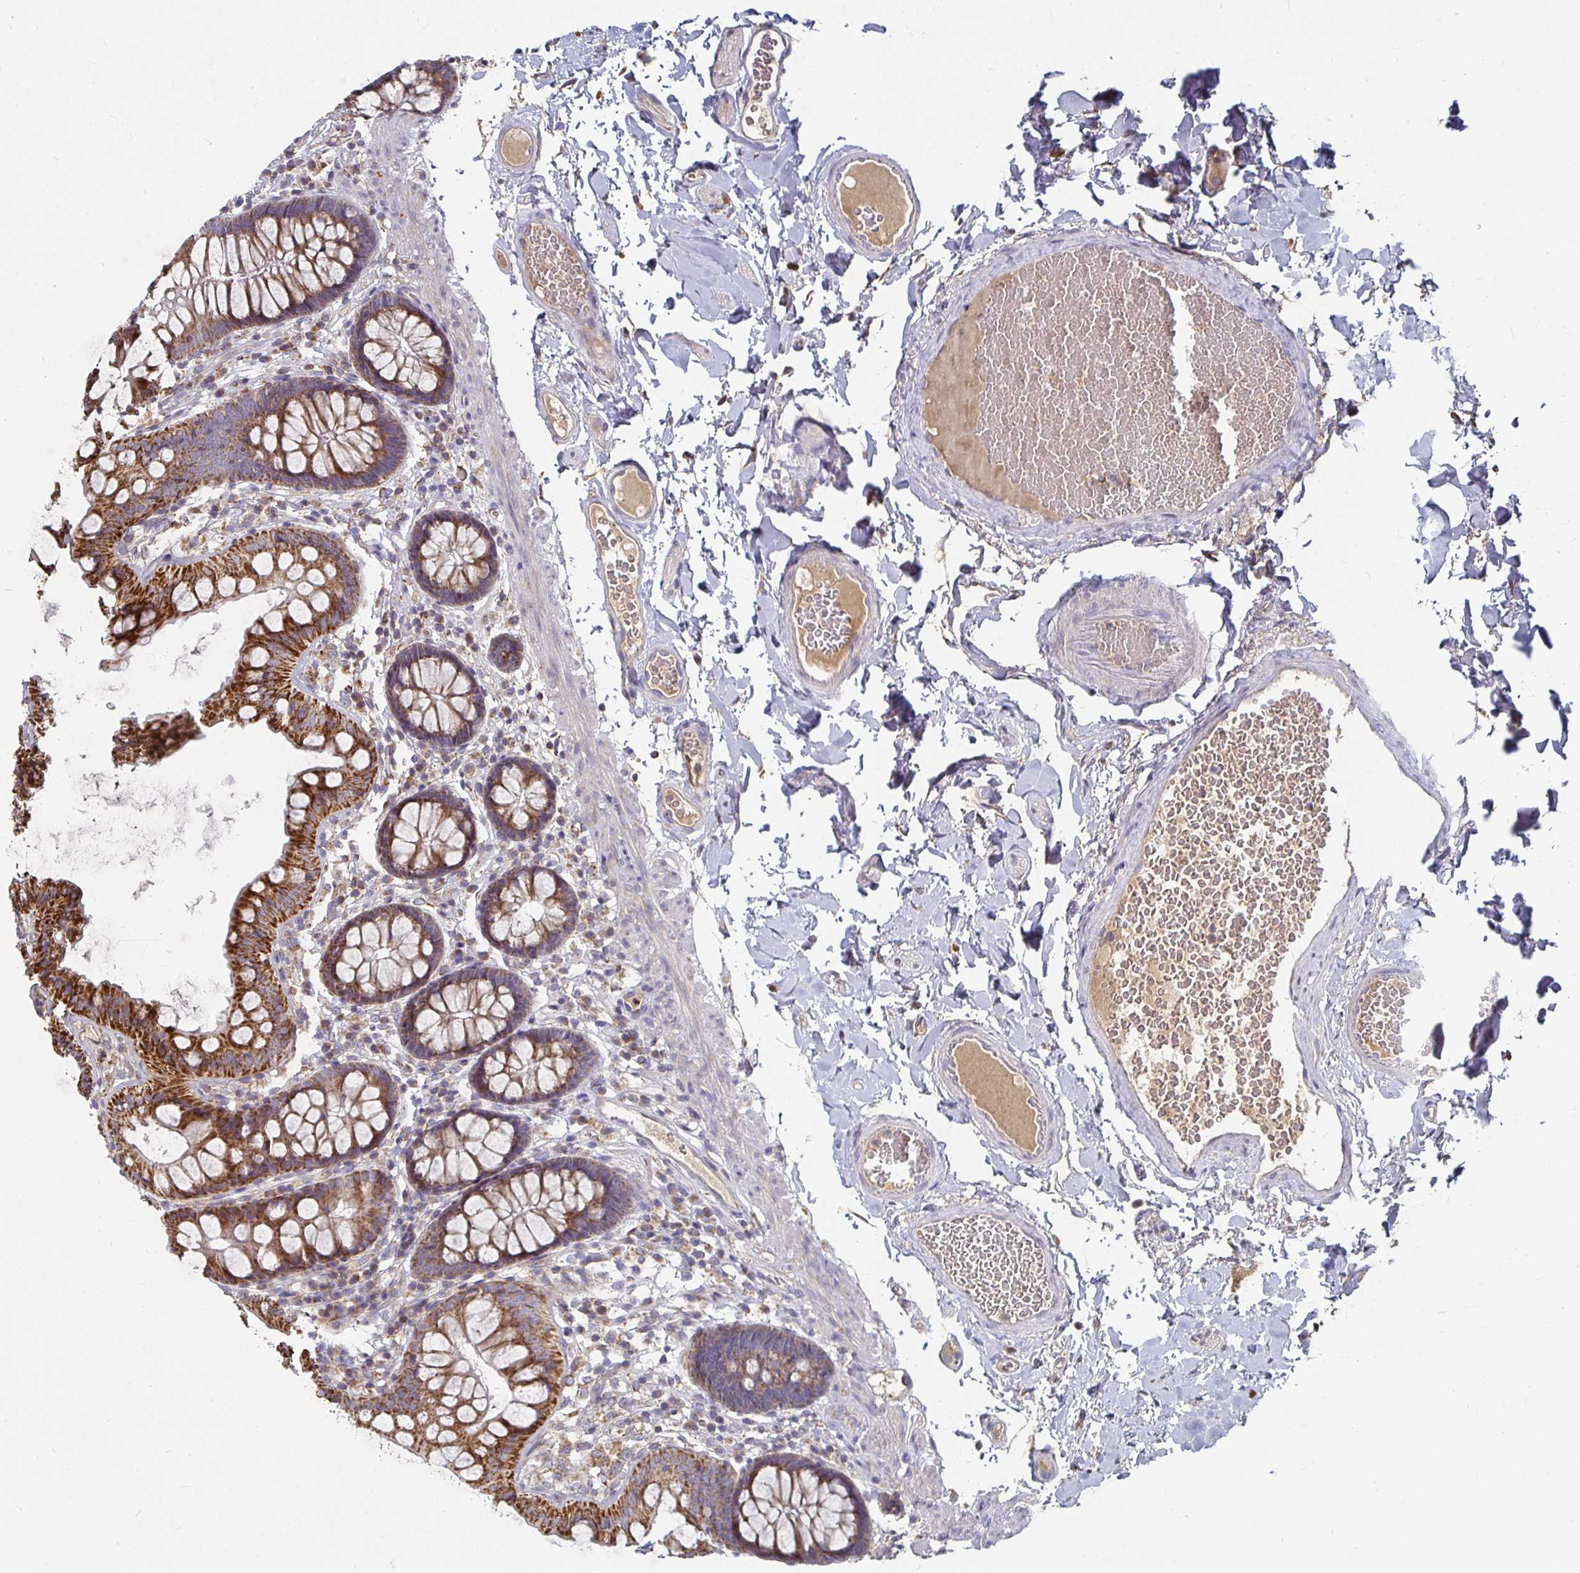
{"staining": {"intensity": "negative", "quantity": "none", "location": "none"}, "tissue": "colon", "cell_type": "Endothelial cells", "image_type": "normal", "snomed": [{"axis": "morphology", "description": "Normal tissue, NOS"}, {"axis": "topography", "description": "Colon"}], "caption": "There is no significant staining in endothelial cells of colon. (DAB (3,3'-diaminobenzidine) IHC visualized using brightfield microscopy, high magnification).", "gene": "RNF144B", "patient": {"sex": "male", "age": 84}}